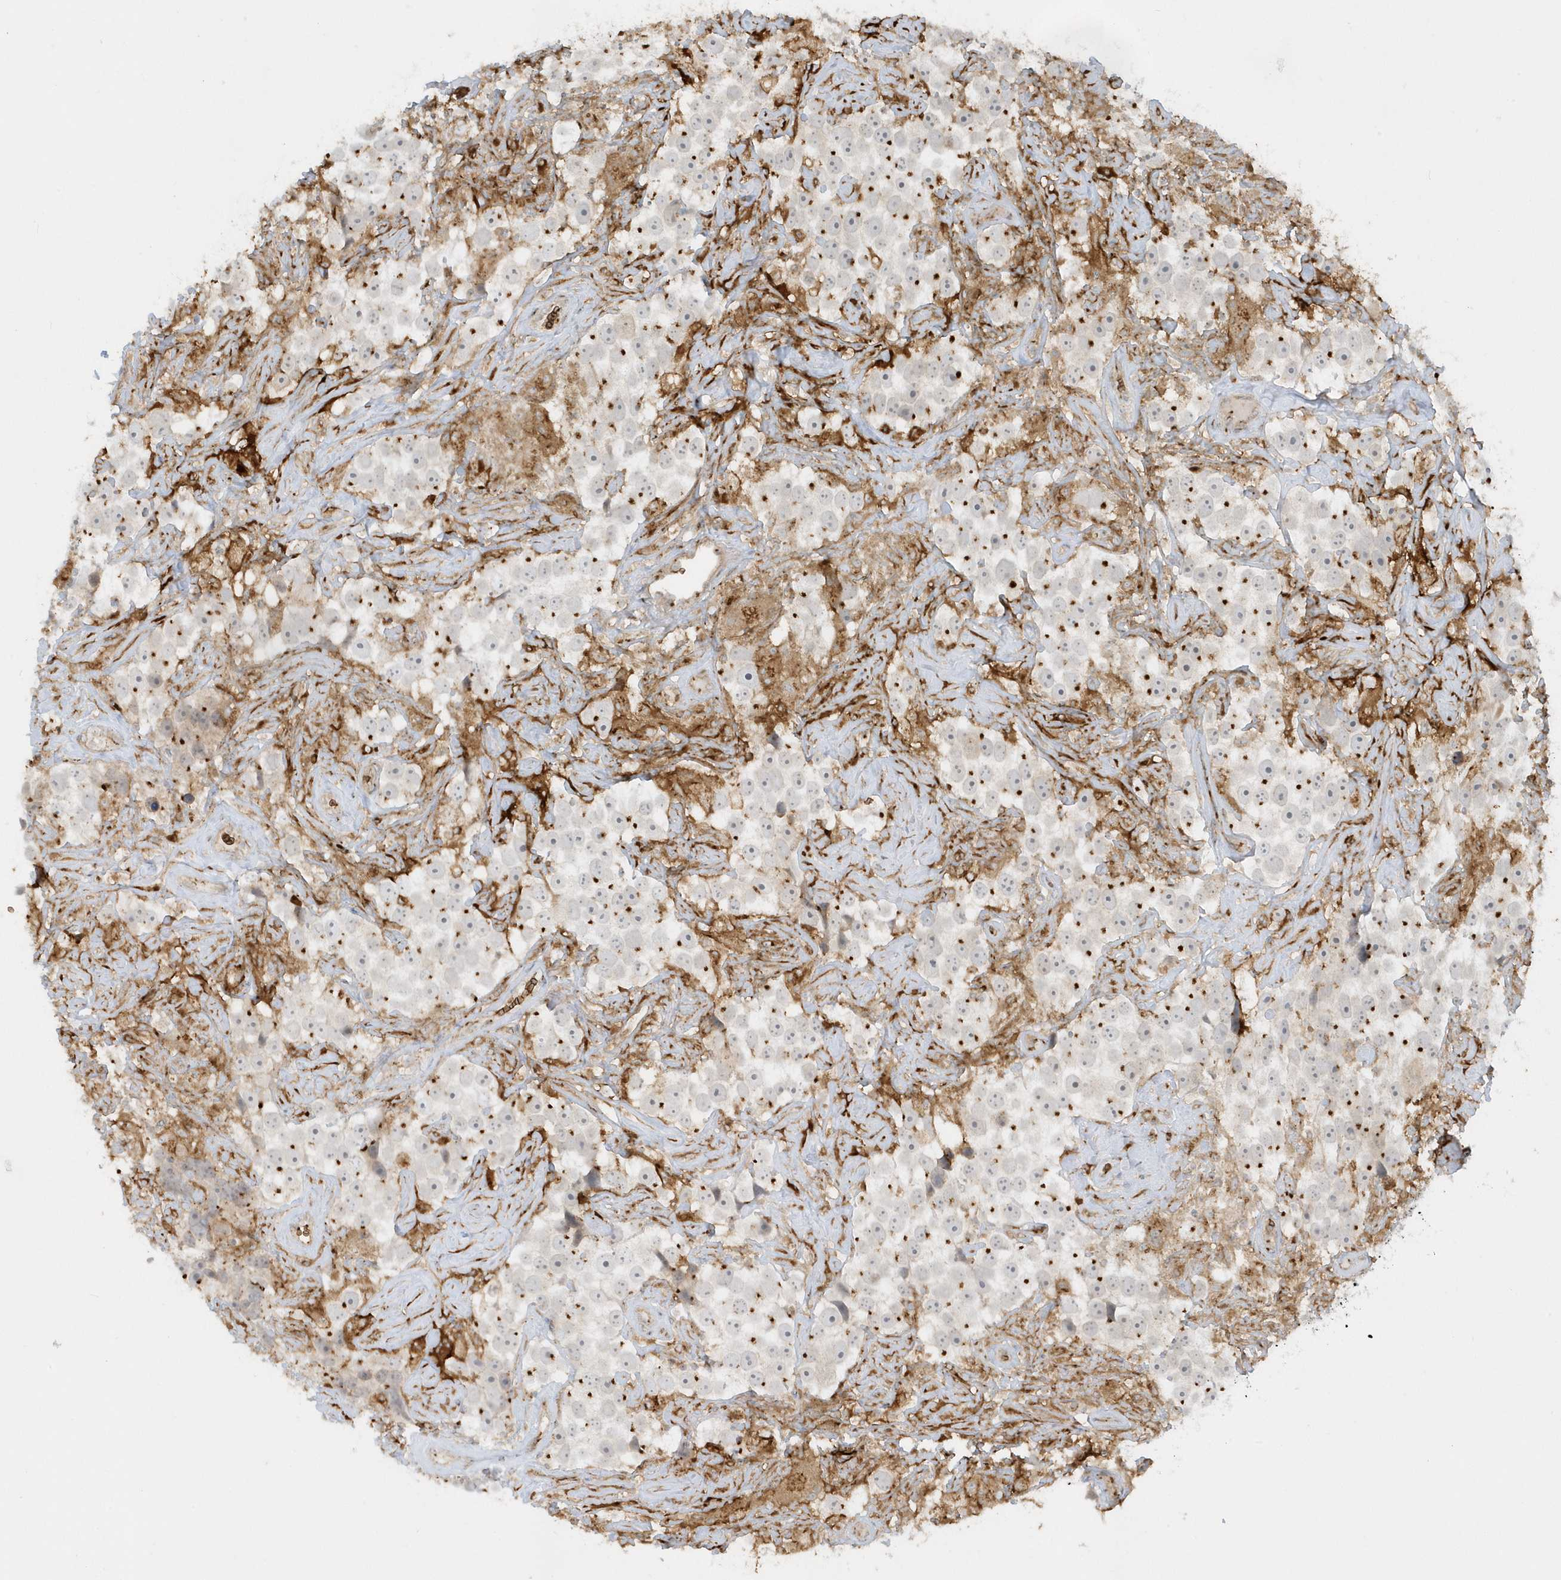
{"staining": {"intensity": "moderate", "quantity": "25%-75%", "location": "cytoplasmic/membranous"}, "tissue": "testis cancer", "cell_type": "Tumor cells", "image_type": "cancer", "snomed": [{"axis": "morphology", "description": "Seminoma, NOS"}, {"axis": "topography", "description": "Testis"}], "caption": "The micrograph displays staining of testis cancer, revealing moderate cytoplasmic/membranous protein positivity (brown color) within tumor cells. Nuclei are stained in blue.", "gene": "RPP40", "patient": {"sex": "male", "age": 49}}